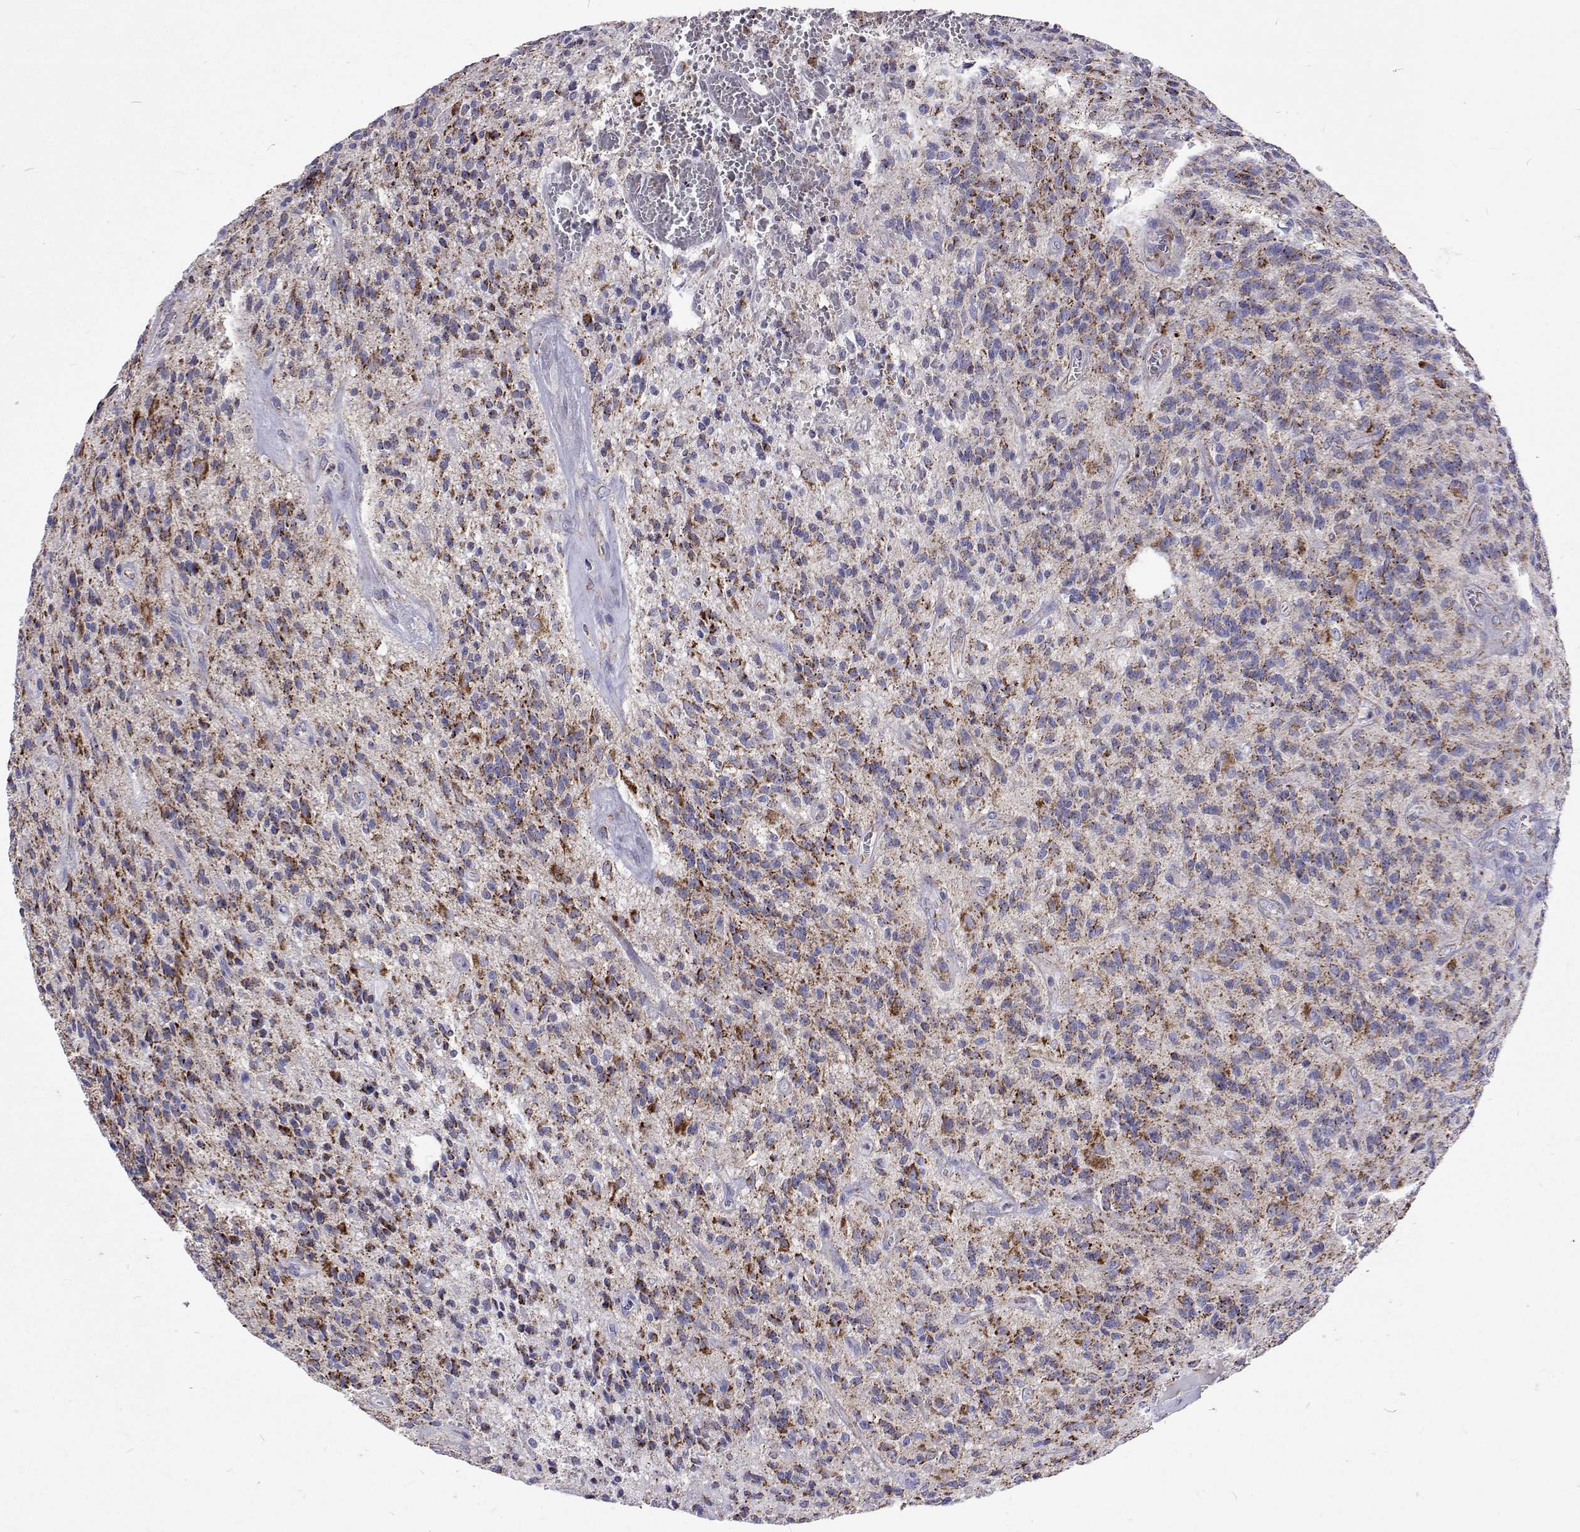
{"staining": {"intensity": "moderate", "quantity": "<25%", "location": "cytoplasmic/membranous"}, "tissue": "glioma", "cell_type": "Tumor cells", "image_type": "cancer", "snomed": [{"axis": "morphology", "description": "Glioma, malignant, High grade"}, {"axis": "topography", "description": "Brain"}], "caption": "This is a photomicrograph of IHC staining of high-grade glioma (malignant), which shows moderate staining in the cytoplasmic/membranous of tumor cells.", "gene": "MCCC2", "patient": {"sex": "male", "age": 76}}